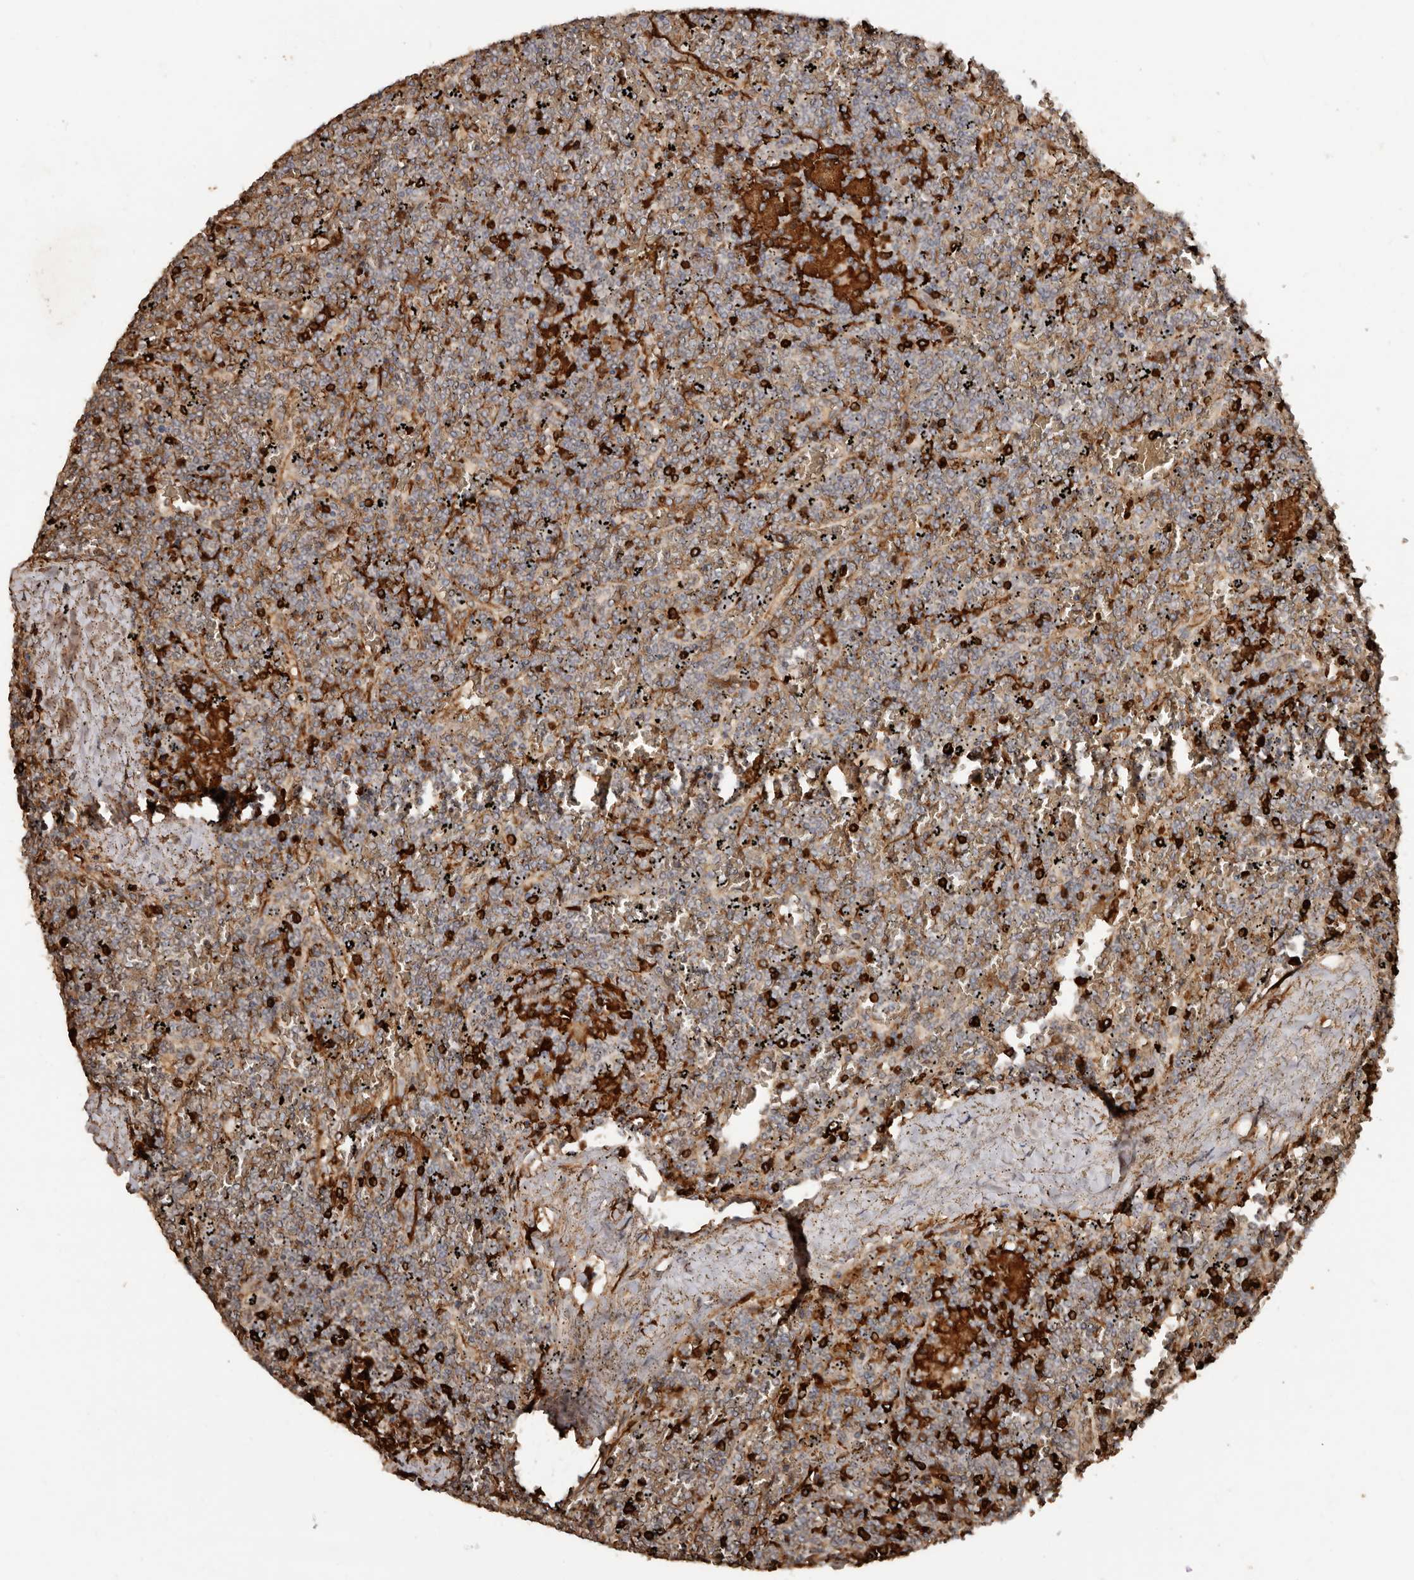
{"staining": {"intensity": "negative", "quantity": "none", "location": "none"}, "tissue": "lymphoma", "cell_type": "Tumor cells", "image_type": "cancer", "snomed": [{"axis": "morphology", "description": "Malignant lymphoma, non-Hodgkin's type, Low grade"}, {"axis": "topography", "description": "Spleen"}], "caption": "IHC of human low-grade malignant lymphoma, non-Hodgkin's type exhibits no positivity in tumor cells. Brightfield microscopy of immunohistochemistry (IHC) stained with DAB (brown) and hematoxylin (blue), captured at high magnification.", "gene": "GRAMD2A", "patient": {"sex": "female", "age": 19}}